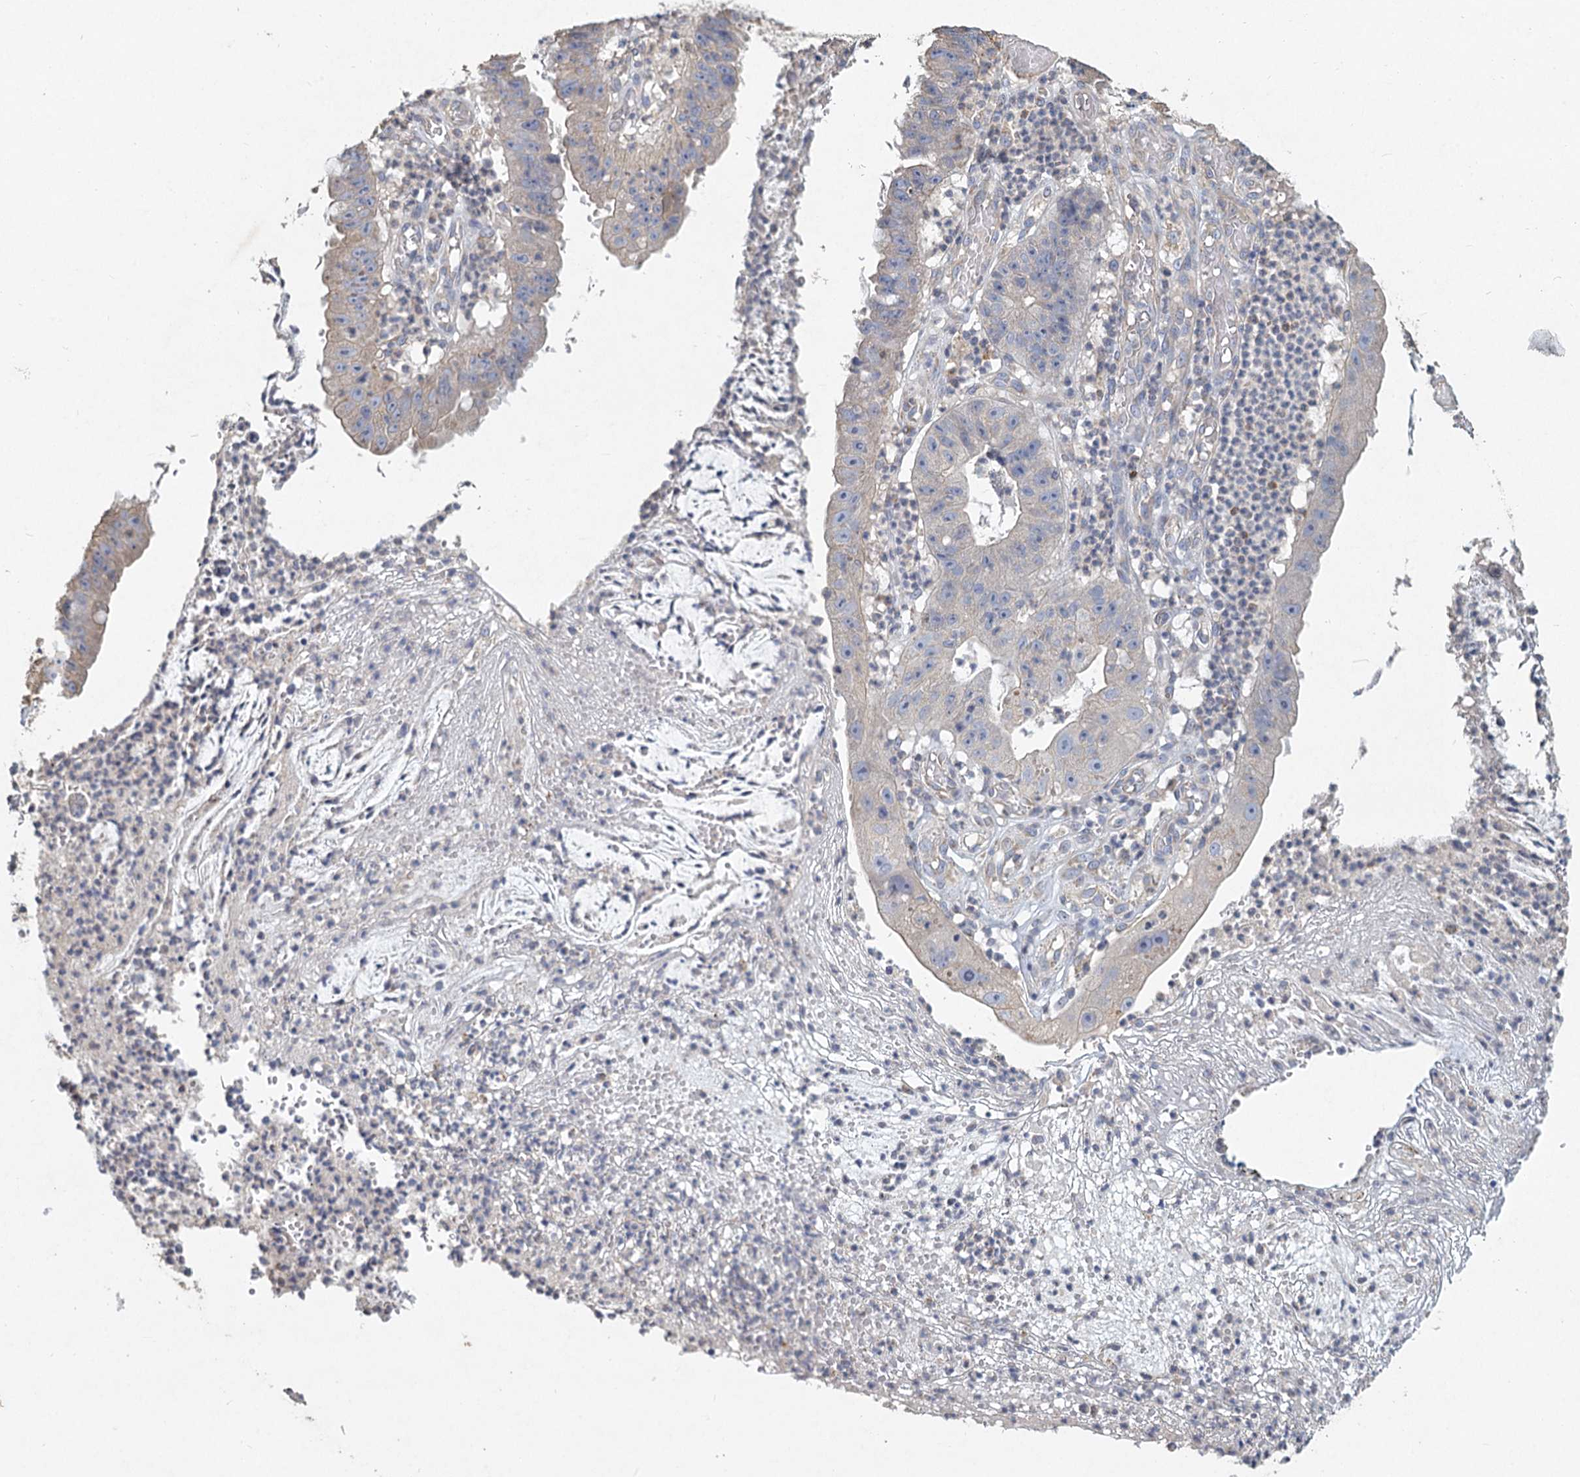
{"staining": {"intensity": "negative", "quantity": "none", "location": "none"}, "tissue": "stomach cancer", "cell_type": "Tumor cells", "image_type": "cancer", "snomed": [{"axis": "morphology", "description": "Adenocarcinoma, NOS"}, {"axis": "topography", "description": "Stomach"}], "caption": "Immunohistochemical staining of human adenocarcinoma (stomach) reveals no significant positivity in tumor cells. The staining is performed using DAB brown chromogen with nuclei counter-stained in using hematoxylin.", "gene": "HES2", "patient": {"sex": "male", "age": 59}}